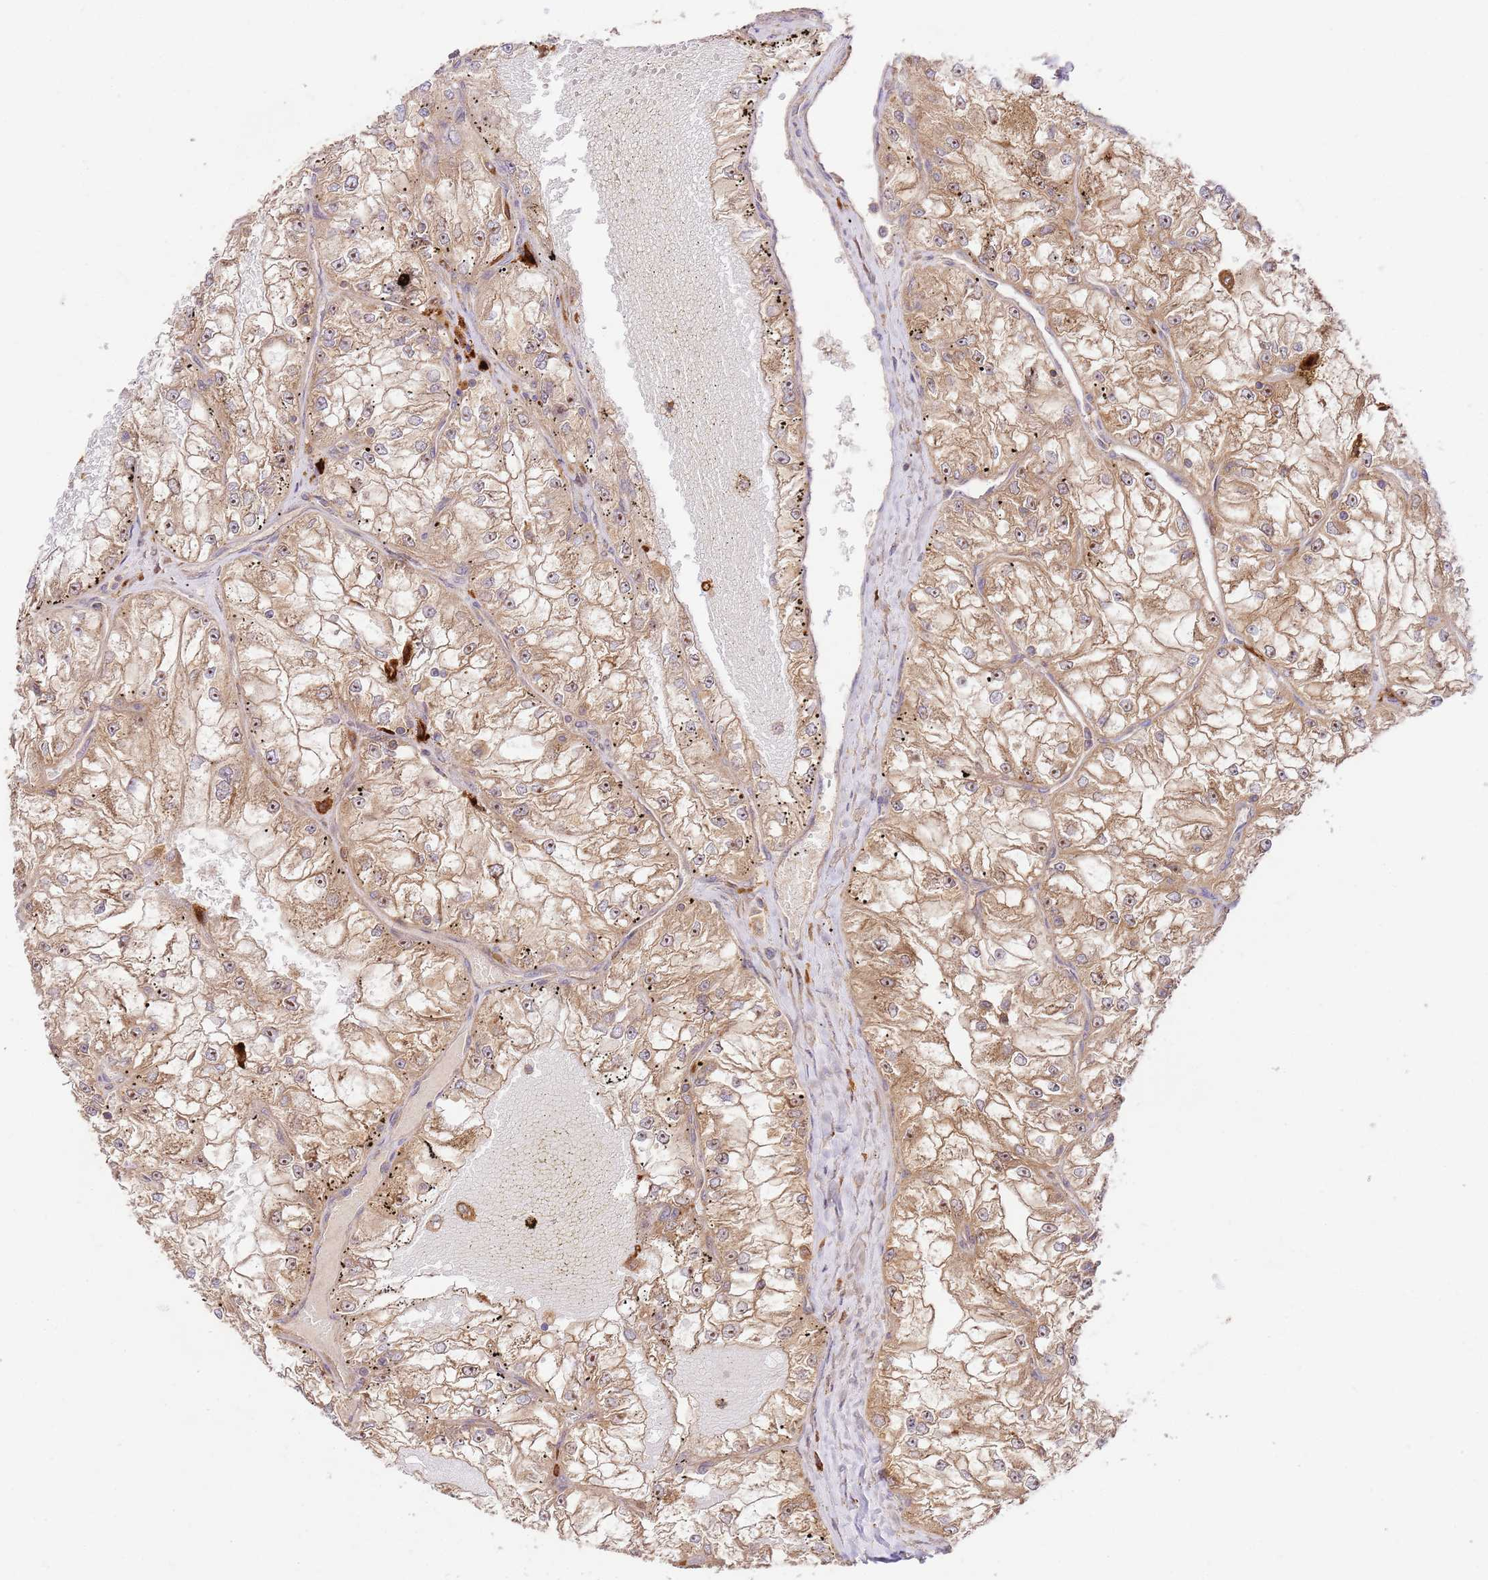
{"staining": {"intensity": "moderate", "quantity": ">75%", "location": "cytoplasmic/membranous"}, "tissue": "renal cancer", "cell_type": "Tumor cells", "image_type": "cancer", "snomed": [{"axis": "morphology", "description": "Adenocarcinoma, NOS"}, {"axis": "topography", "description": "Kidney"}], "caption": "A brown stain highlights moderate cytoplasmic/membranous staining of a protein in renal adenocarcinoma tumor cells.", "gene": "GAREM1", "patient": {"sex": "female", "age": 72}}